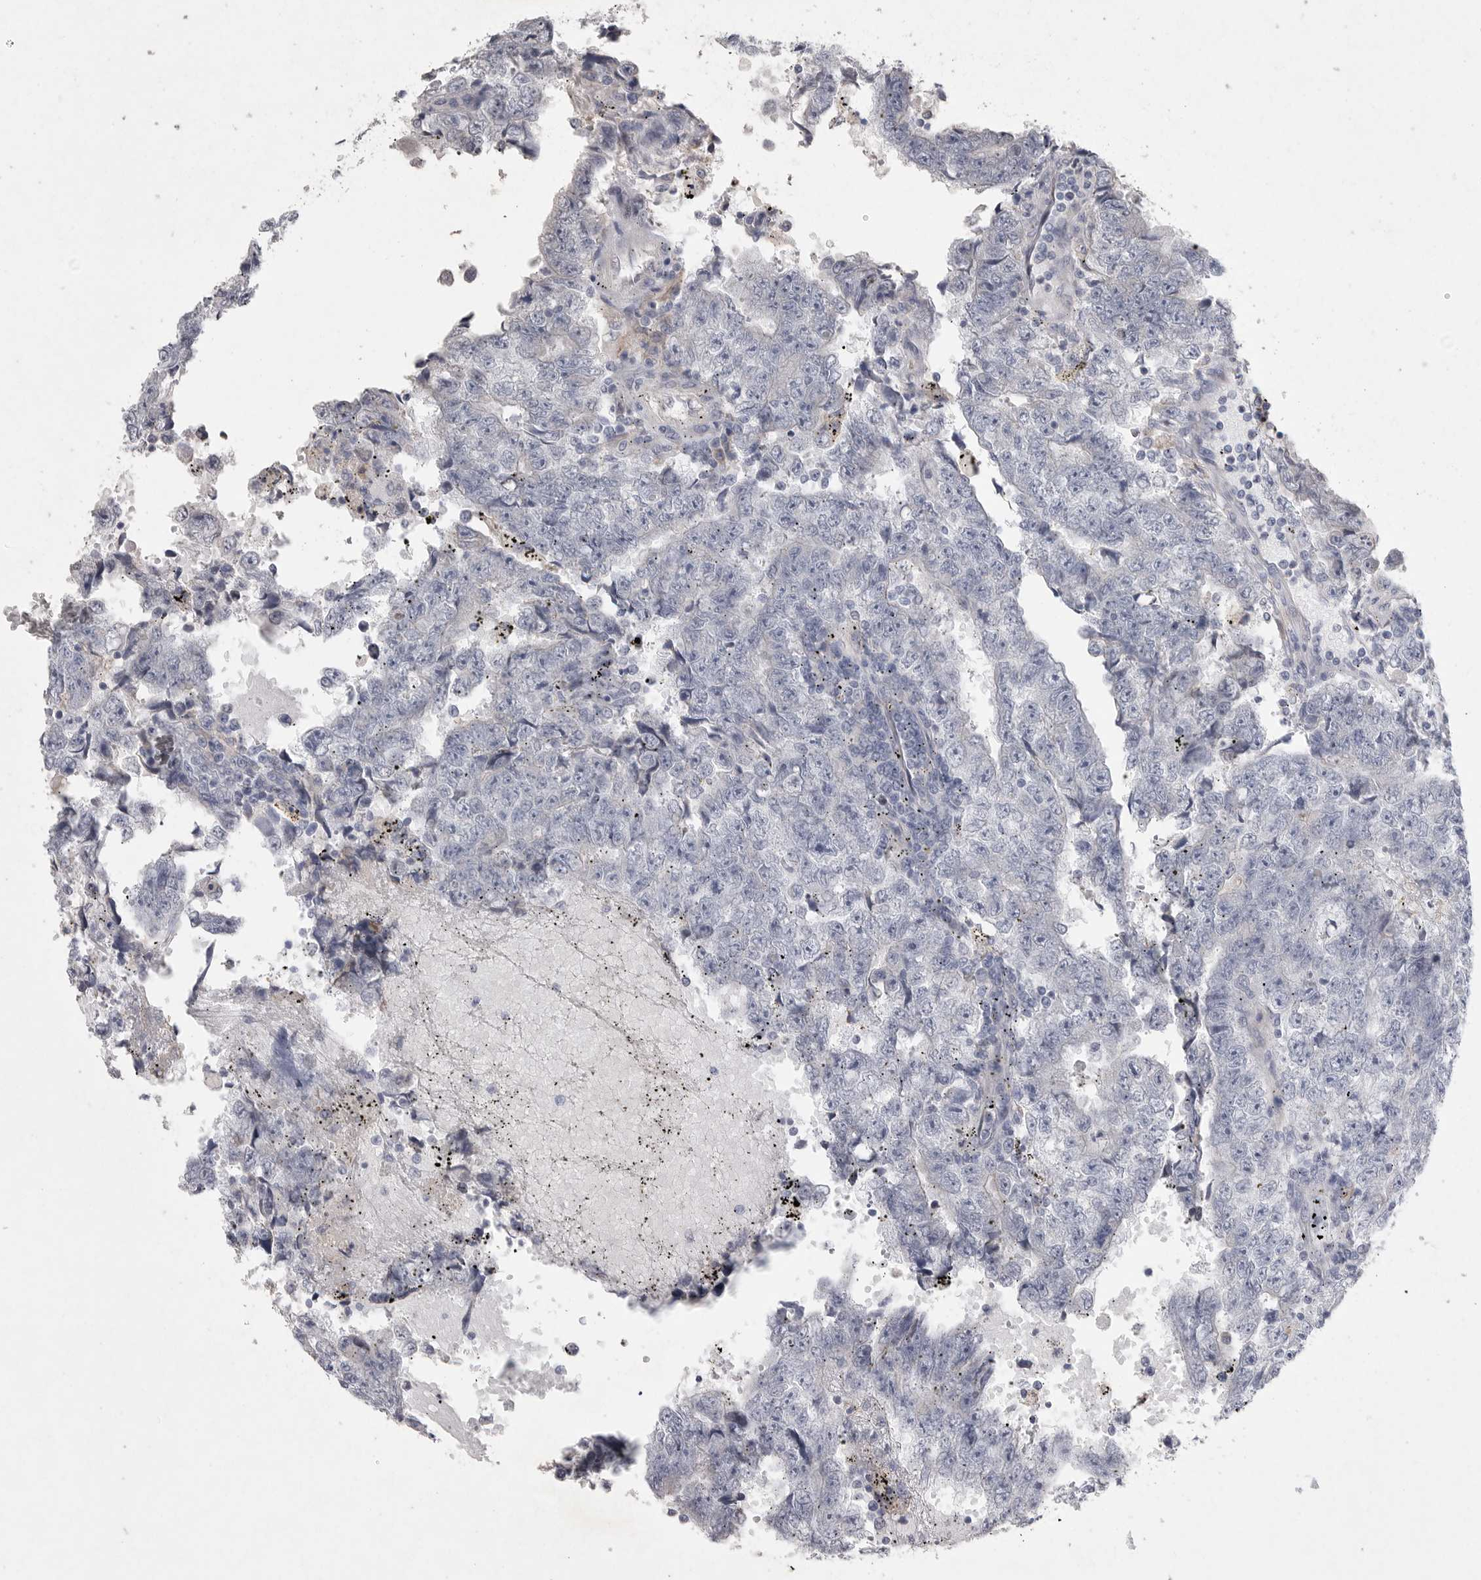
{"staining": {"intensity": "negative", "quantity": "none", "location": "none"}, "tissue": "testis cancer", "cell_type": "Tumor cells", "image_type": "cancer", "snomed": [{"axis": "morphology", "description": "Carcinoma, Embryonal, NOS"}, {"axis": "topography", "description": "Testis"}], "caption": "A high-resolution image shows immunohistochemistry (IHC) staining of embryonal carcinoma (testis), which displays no significant expression in tumor cells. Brightfield microscopy of IHC stained with DAB (brown) and hematoxylin (blue), captured at high magnification.", "gene": "EDEM3", "patient": {"sex": "male", "age": 25}}